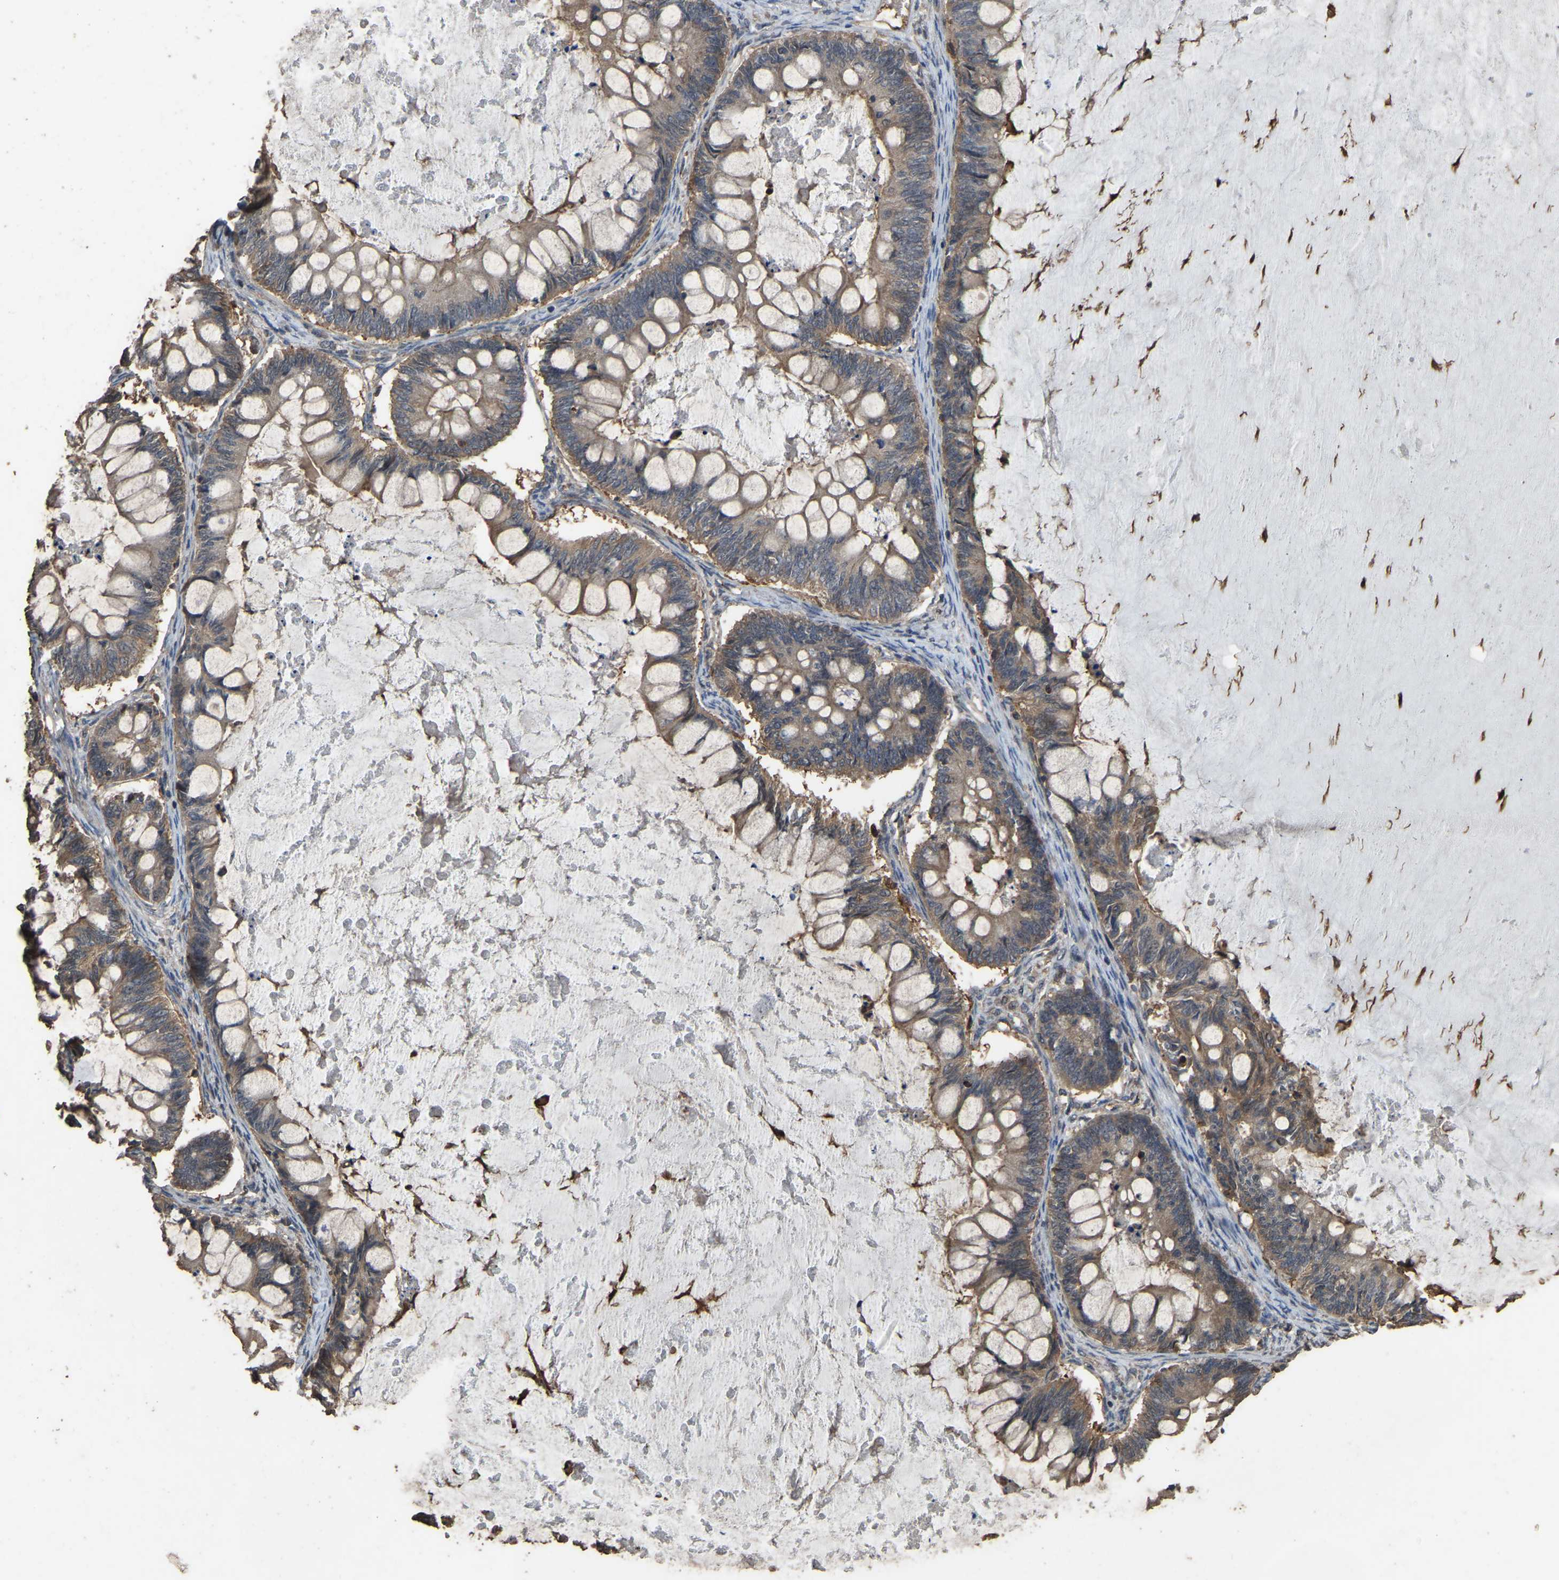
{"staining": {"intensity": "moderate", "quantity": ">75%", "location": "cytoplasmic/membranous"}, "tissue": "ovarian cancer", "cell_type": "Tumor cells", "image_type": "cancer", "snomed": [{"axis": "morphology", "description": "Cystadenocarcinoma, mucinous, NOS"}, {"axis": "topography", "description": "Ovary"}], "caption": "Ovarian cancer (mucinous cystadenocarcinoma) stained for a protein (brown) displays moderate cytoplasmic/membranous positive positivity in about >75% of tumor cells.", "gene": "FHIT", "patient": {"sex": "female", "age": 61}}